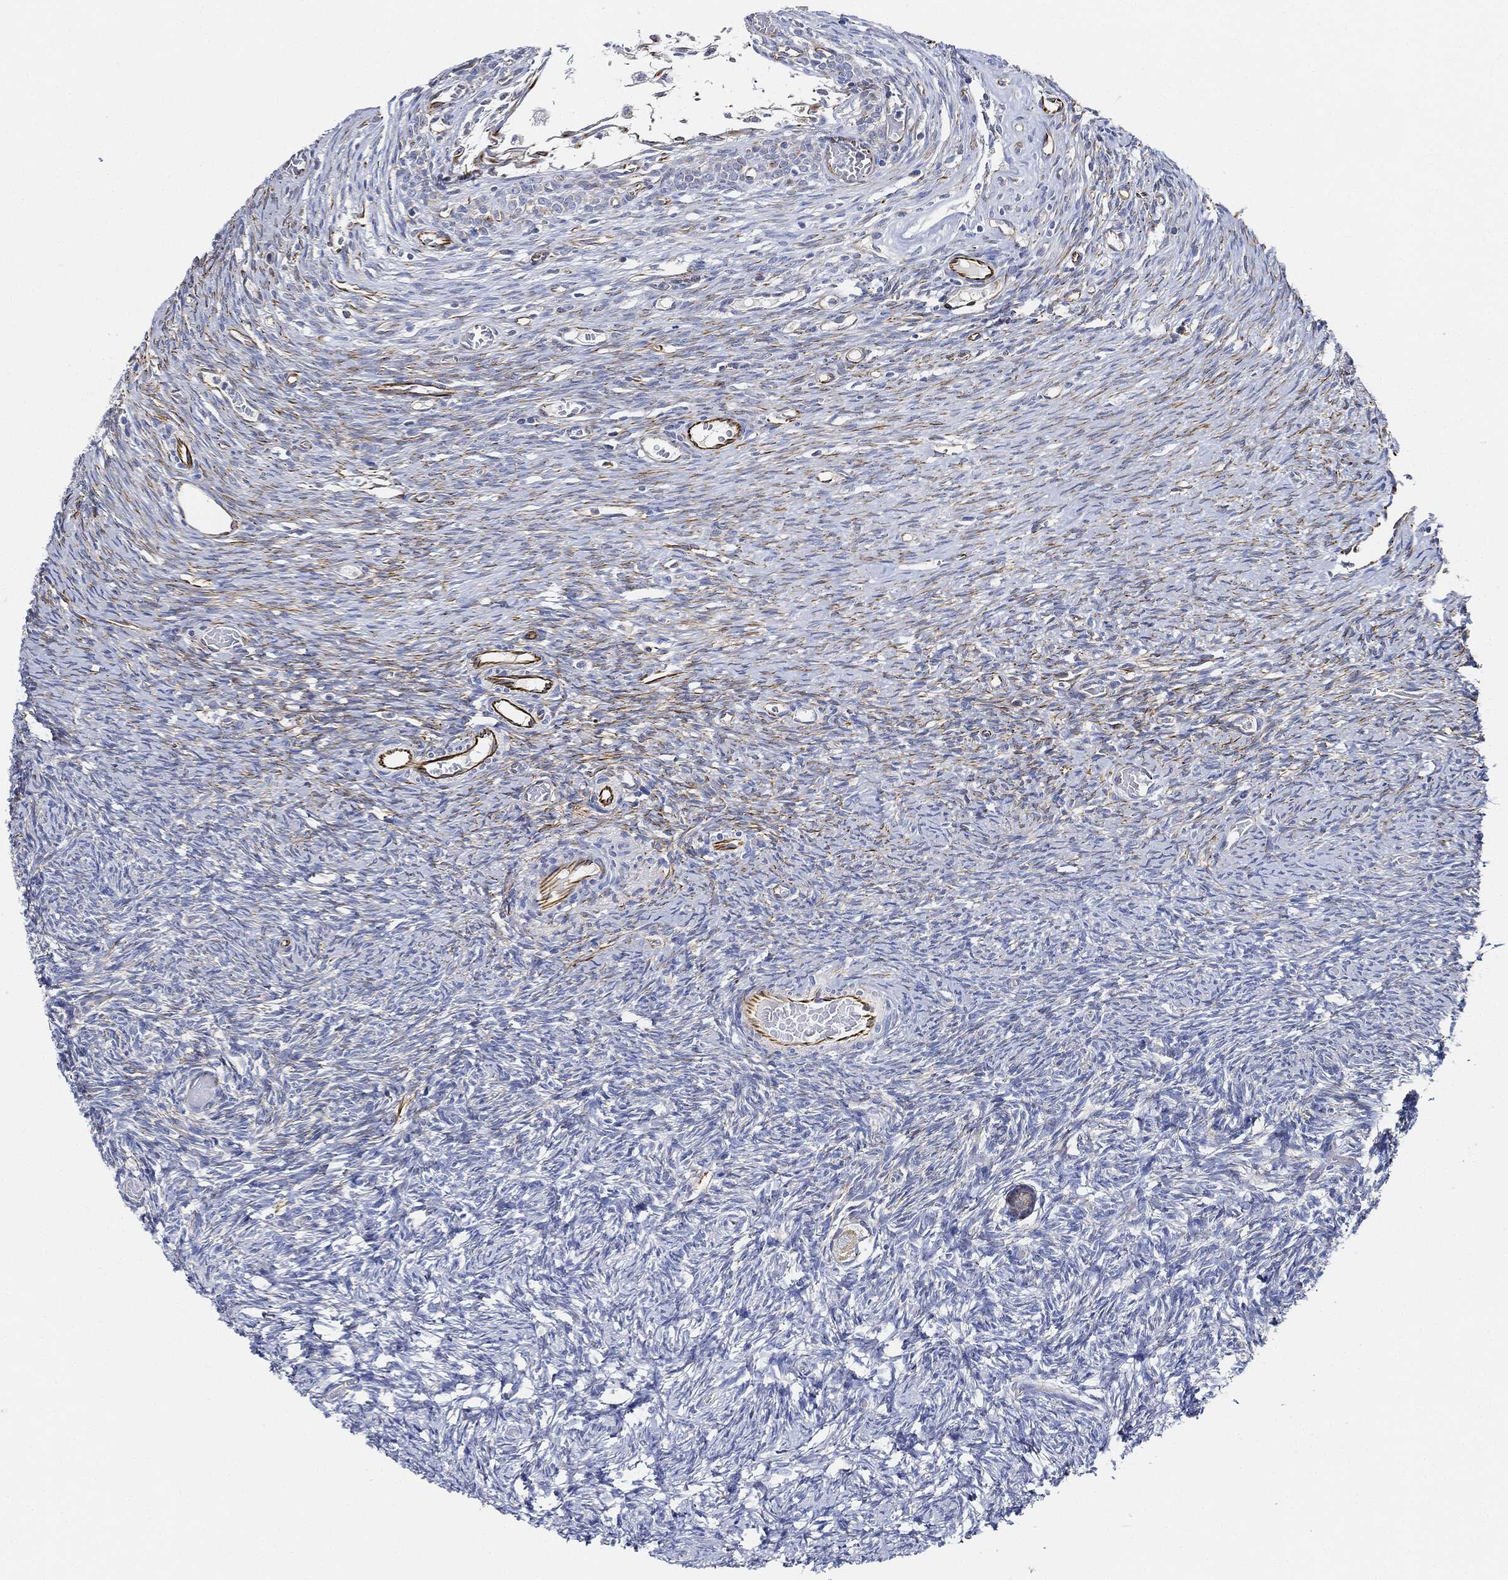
{"staining": {"intensity": "negative", "quantity": "none", "location": "none"}, "tissue": "ovary", "cell_type": "Follicle cells", "image_type": "normal", "snomed": [{"axis": "morphology", "description": "Normal tissue, NOS"}, {"axis": "topography", "description": "Ovary"}], "caption": "High power microscopy micrograph of an immunohistochemistry (IHC) photomicrograph of benign ovary, revealing no significant staining in follicle cells.", "gene": "THSD1", "patient": {"sex": "female", "age": 39}}